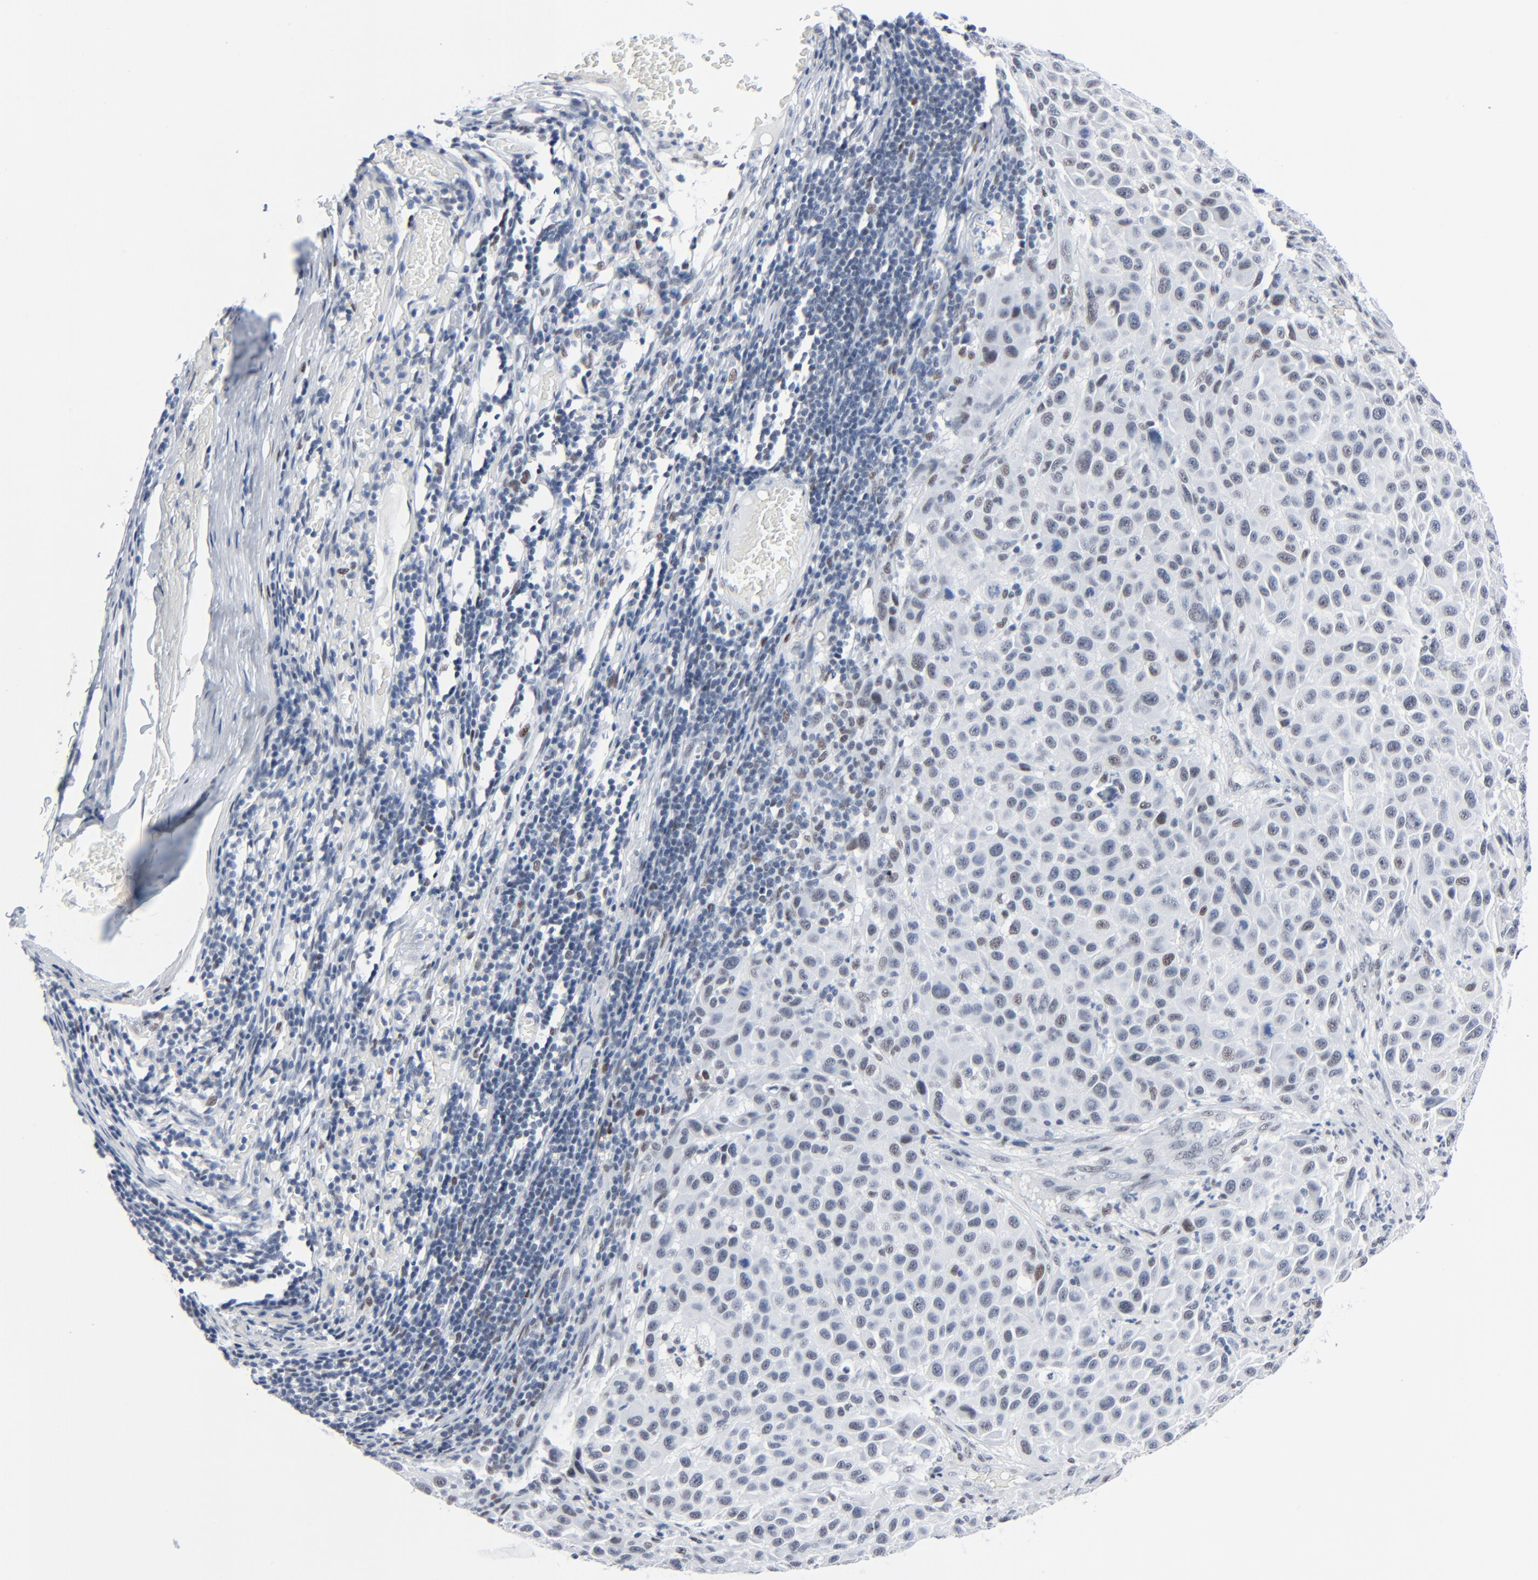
{"staining": {"intensity": "weak", "quantity": "<25%", "location": "nuclear"}, "tissue": "melanoma", "cell_type": "Tumor cells", "image_type": "cancer", "snomed": [{"axis": "morphology", "description": "Malignant melanoma, Metastatic site"}, {"axis": "topography", "description": "Lymph node"}], "caption": "Tumor cells show no significant protein staining in melanoma.", "gene": "SIRT1", "patient": {"sex": "male", "age": 61}}